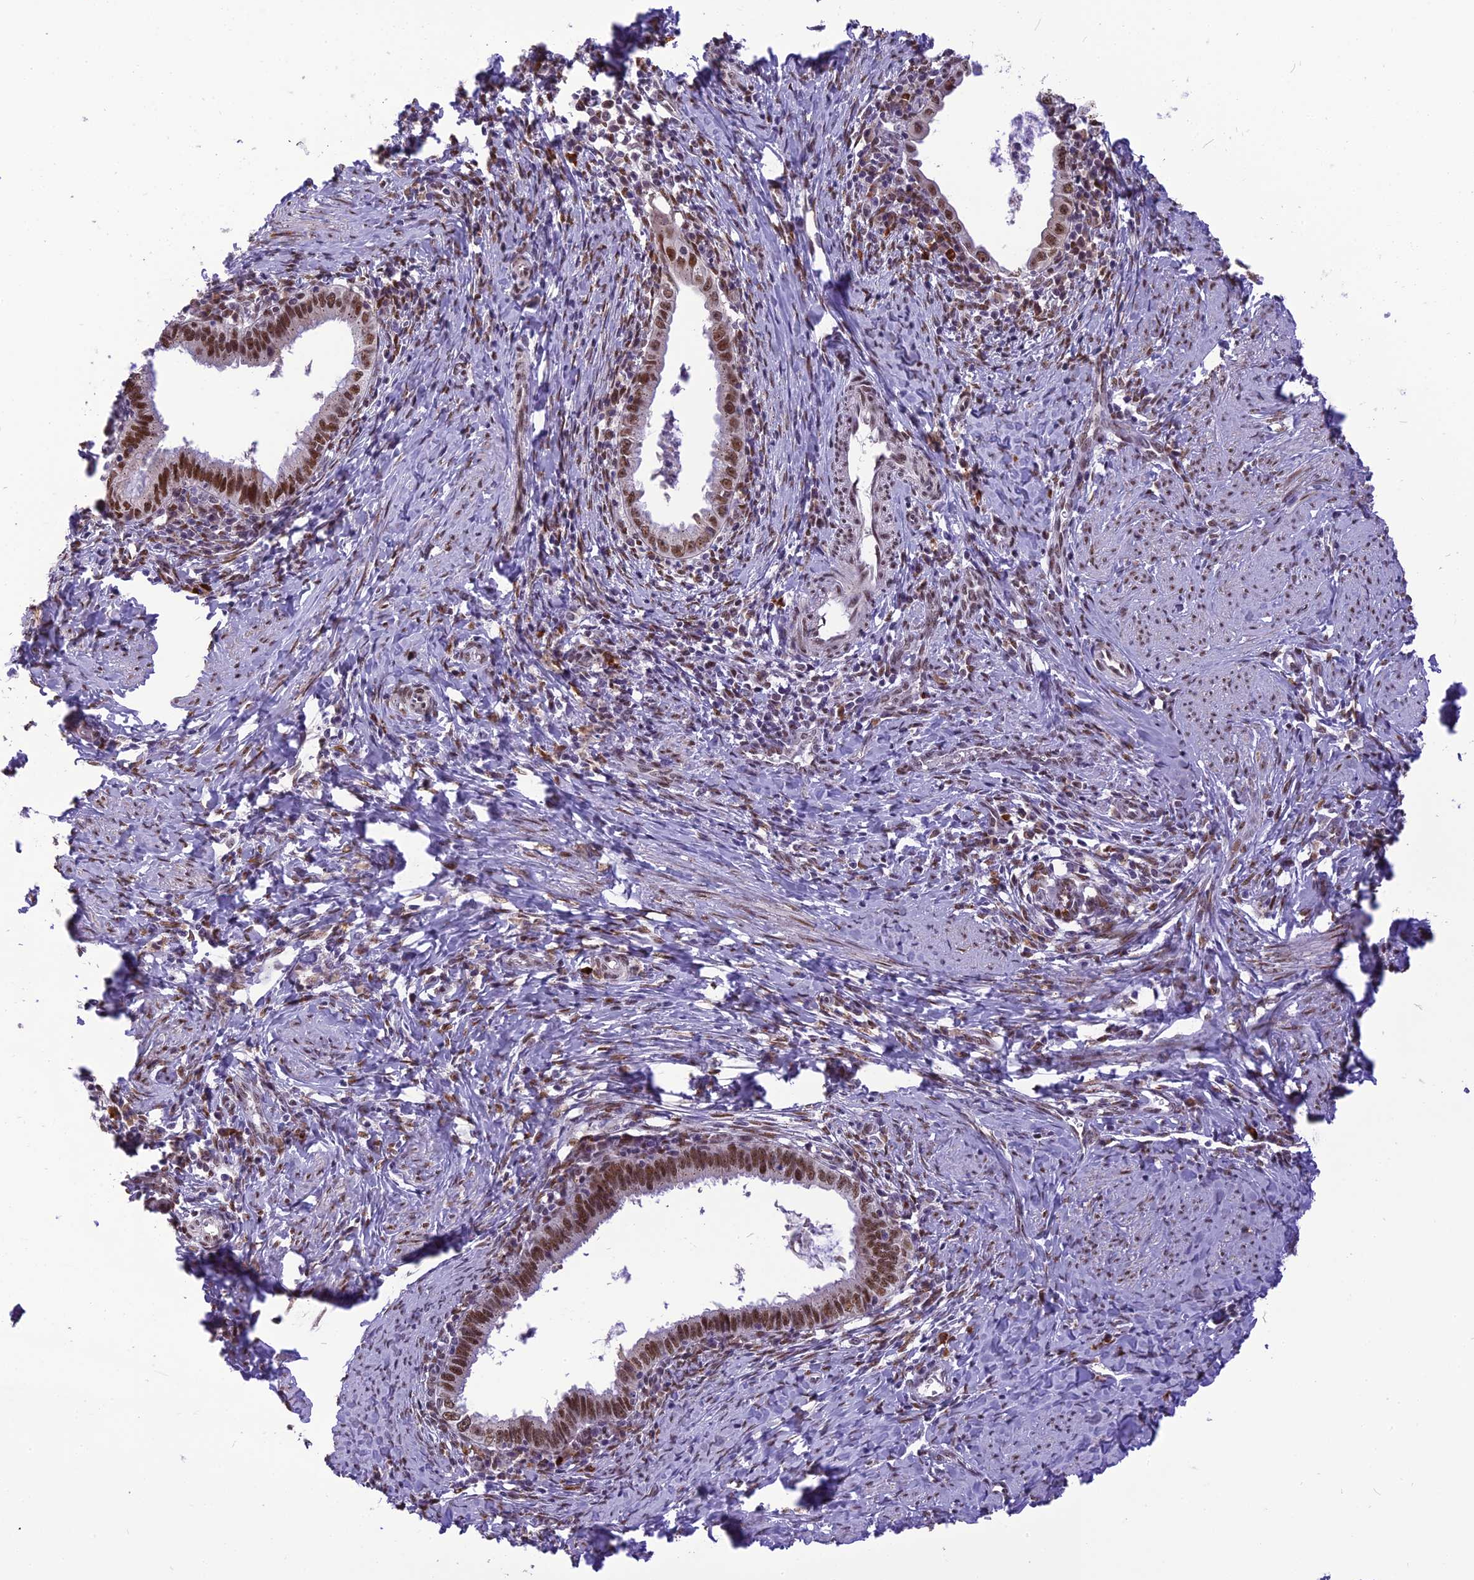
{"staining": {"intensity": "strong", "quantity": ">75%", "location": "nuclear"}, "tissue": "cervical cancer", "cell_type": "Tumor cells", "image_type": "cancer", "snomed": [{"axis": "morphology", "description": "Adenocarcinoma, NOS"}, {"axis": "topography", "description": "Cervix"}], "caption": "Tumor cells demonstrate strong nuclear staining in about >75% of cells in cervical adenocarcinoma.", "gene": "IRF2BP1", "patient": {"sex": "female", "age": 36}}